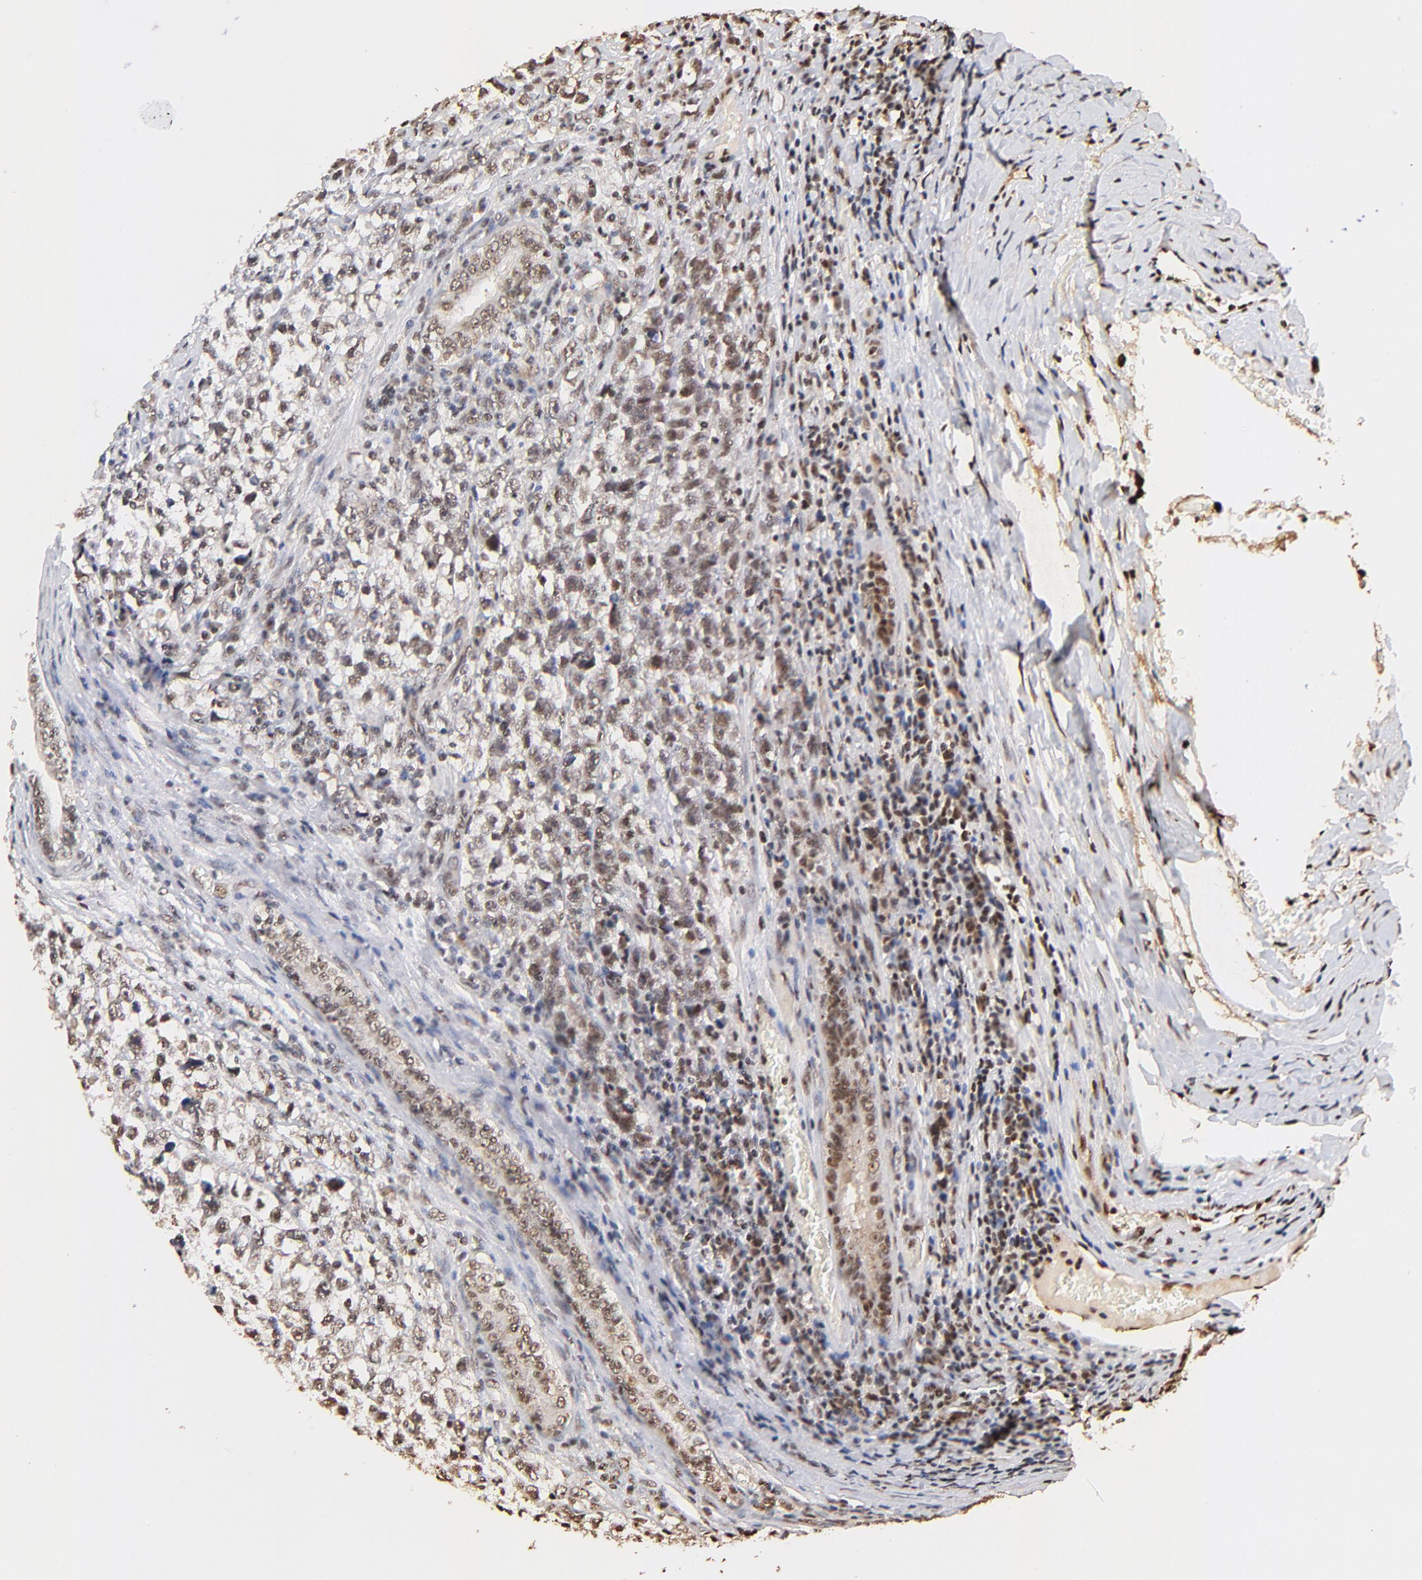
{"staining": {"intensity": "weak", "quantity": ">75%", "location": "cytoplasmic/membranous,nuclear"}, "tissue": "testis cancer", "cell_type": "Tumor cells", "image_type": "cancer", "snomed": [{"axis": "morphology", "description": "Seminoma, NOS"}, {"axis": "morphology", "description": "Carcinoma, Embryonal, NOS"}, {"axis": "topography", "description": "Testis"}], "caption": "Immunohistochemistry staining of testis embryonal carcinoma, which exhibits low levels of weak cytoplasmic/membranous and nuclear staining in approximately >75% of tumor cells indicating weak cytoplasmic/membranous and nuclear protein expression. The staining was performed using DAB (3,3'-diaminobenzidine) (brown) for protein detection and nuclei were counterstained in hematoxylin (blue).", "gene": "MED12", "patient": {"sex": "male", "age": 30}}